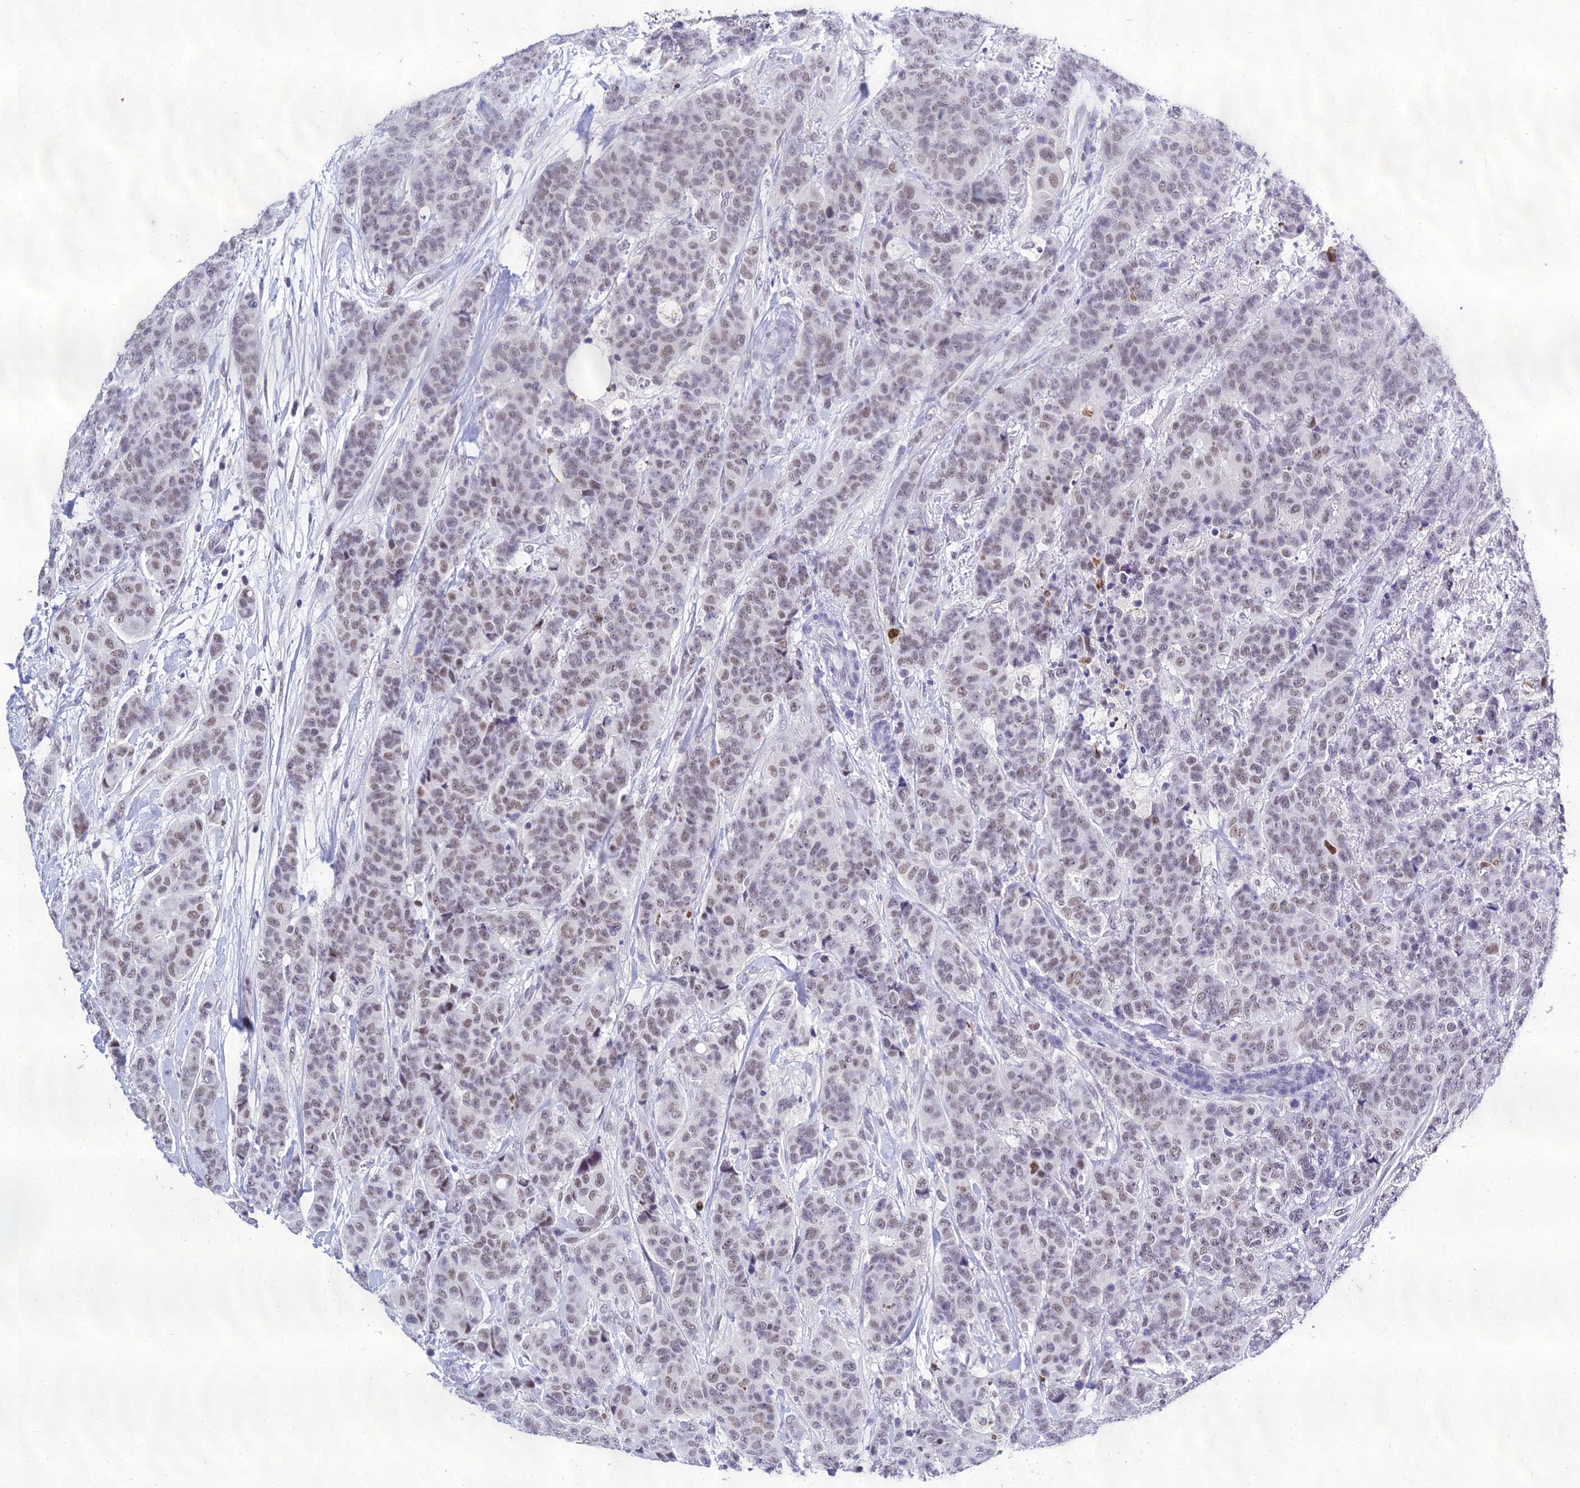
{"staining": {"intensity": "weak", "quantity": "25%-75%", "location": "nuclear"}, "tissue": "breast cancer", "cell_type": "Tumor cells", "image_type": "cancer", "snomed": [{"axis": "morphology", "description": "Duct carcinoma"}, {"axis": "topography", "description": "Breast"}], "caption": "Protein positivity by immunohistochemistry exhibits weak nuclear staining in about 25%-75% of tumor cells in breast cancer.", "gene": "PPP4R2", "patient": {"sex": "female", "age": 40}}